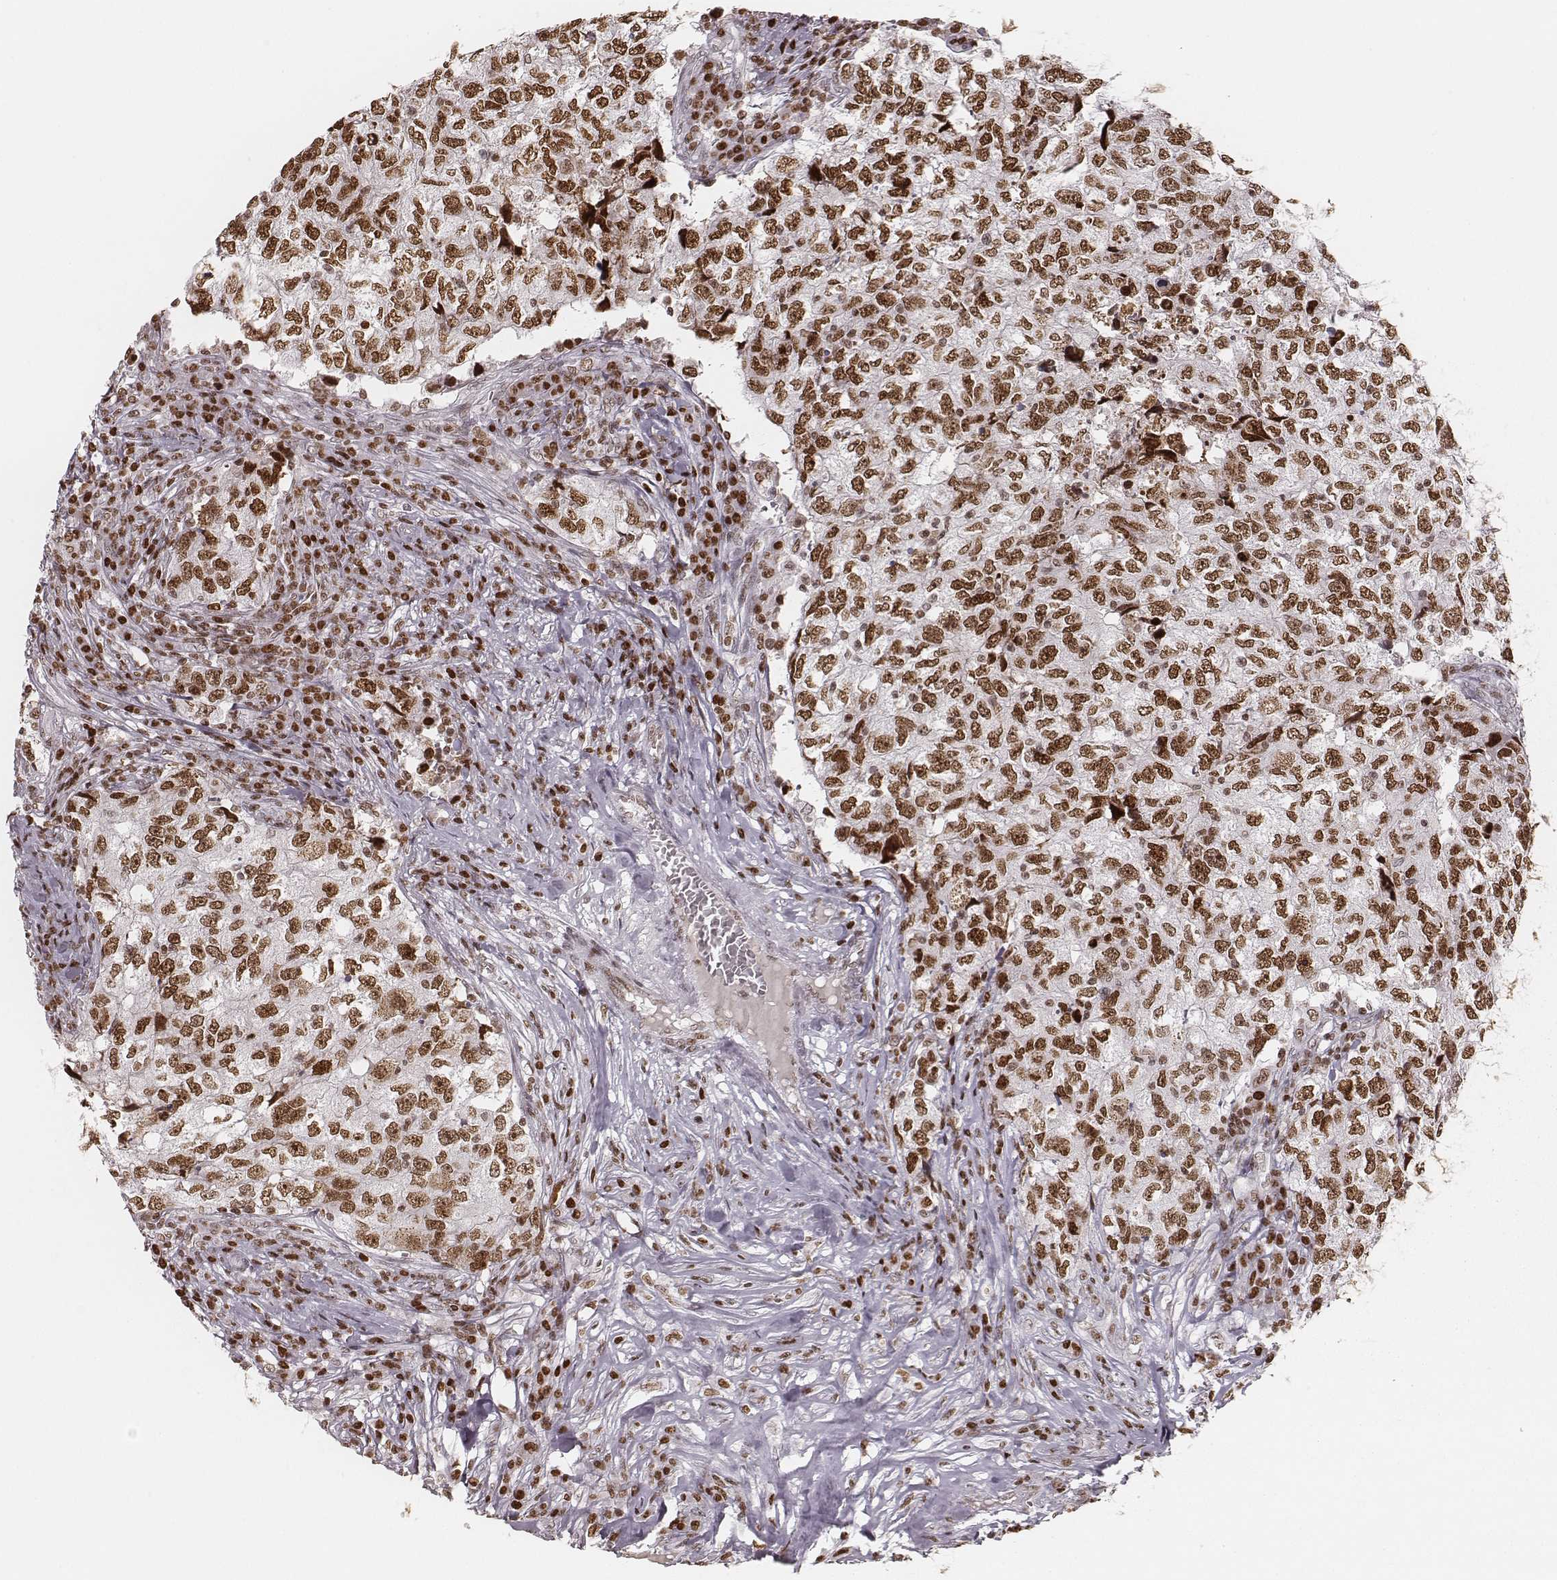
{"staining": {"intensity": "moderate", "quantity": ">75%", "location": "nuclear"}, "tissue": "breast cancer", "cell_type": "Tumor cells", "image_type": "cancer", "snomed": [{"axis": "morphology", "description": "Duct carcinoma"}, {"axis": "topography", "description": "Breast"}], "caption": "Protein expression by immunohistochemistry (IHC) reveals moderate nuclear expression in approximately >75% of tumor cells in breast cancer (infiltrating ductal carcinoma).", "gene": "PARP1", "patient": {"sex": "female", "age": 30}}